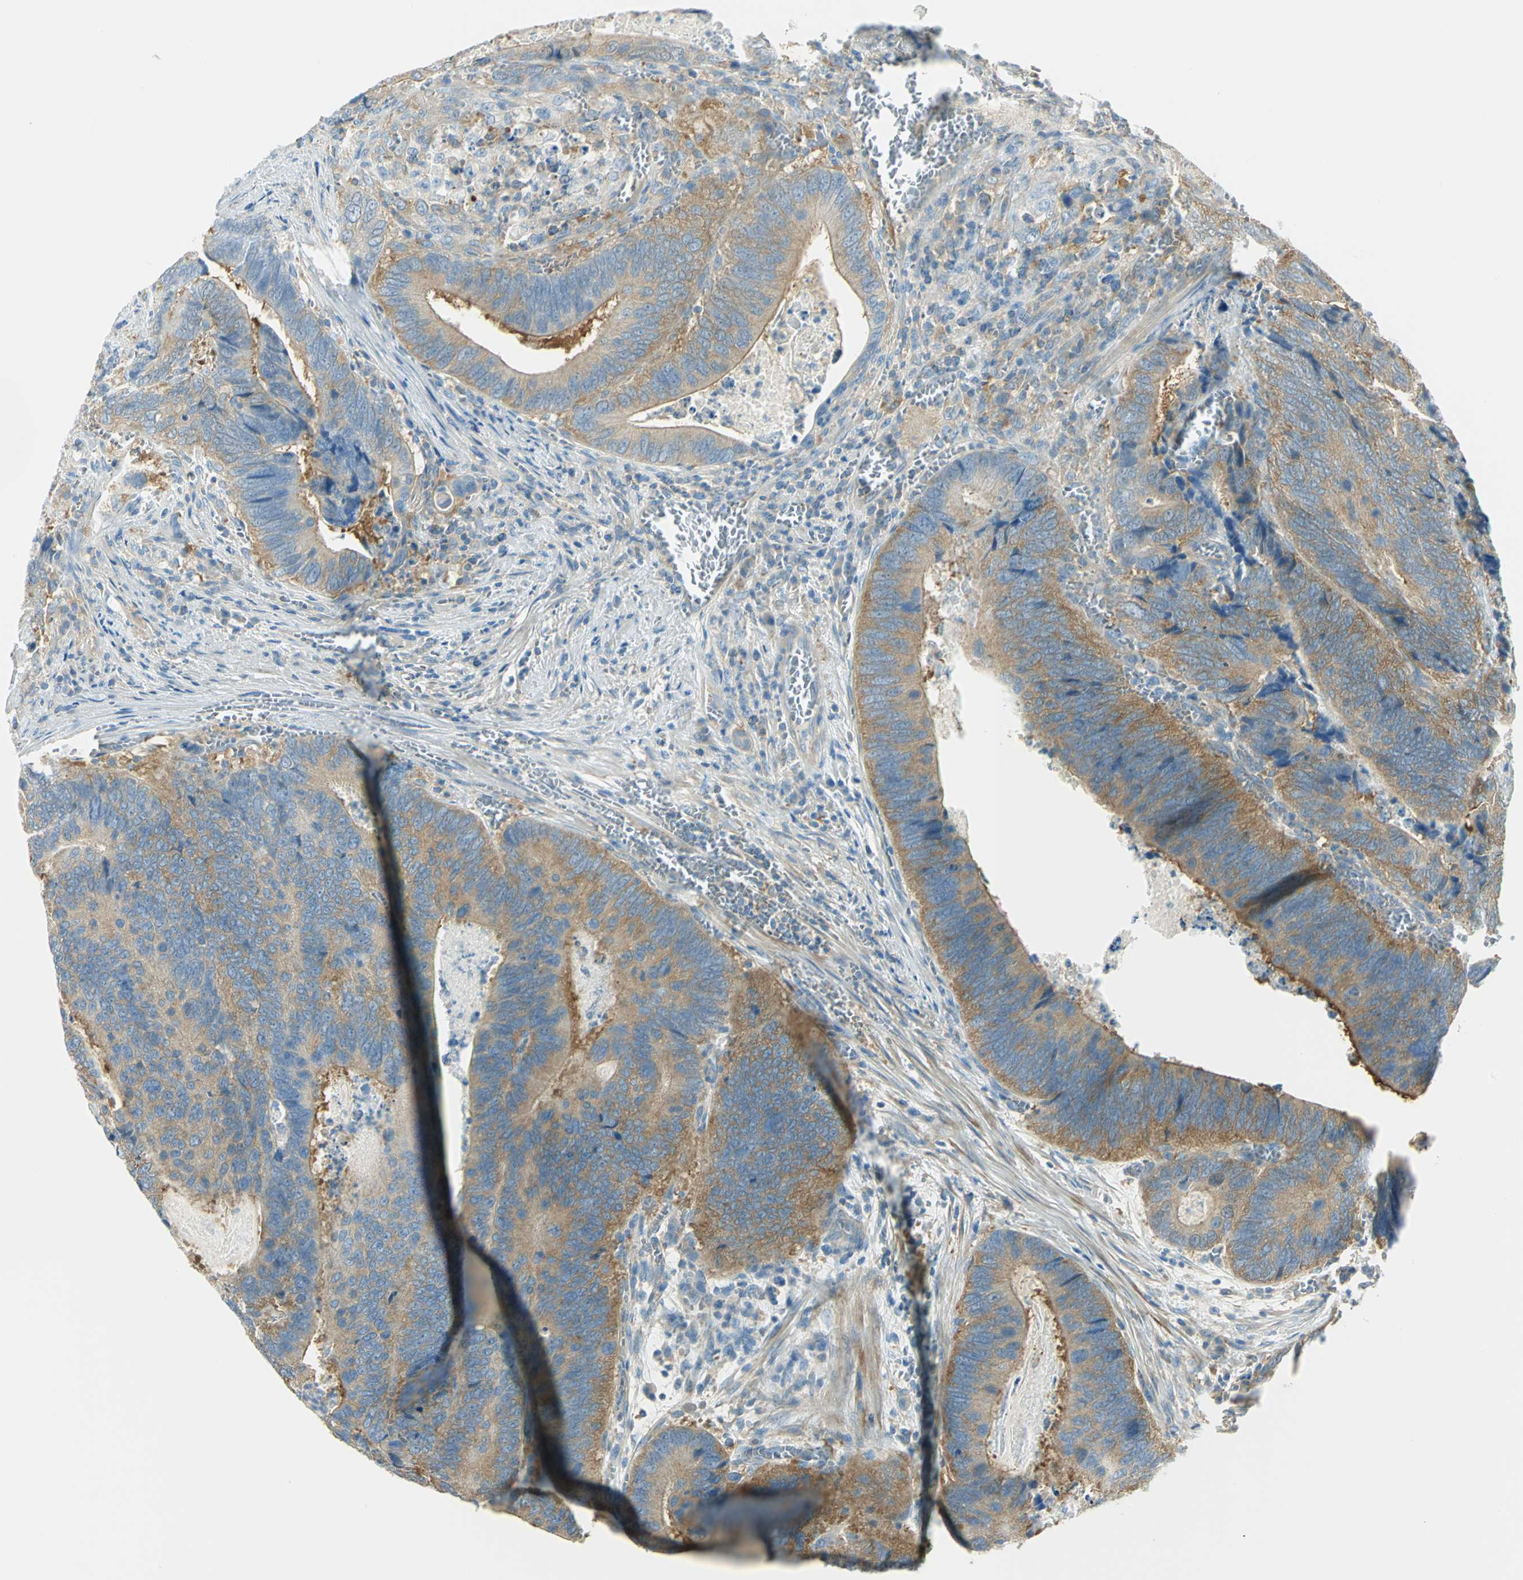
{"staining": {"intensity": "moderate", "quantity": ">75%", "location": "cytoplasmic/membranous"}, "tissue": "colorectal cancer", "cell_type": "Tumor cells", "image_type": "cancer", "snomed": [{"axis": "morphology", "description": "Adenocarcinoma, NOS"}, {"axis": "topography", "description": "Colon"}], "caption": "Human colorectal cancer stained for a protein (brown) demonstrates moderate cytoplasmic/membranous positive expression in about >75% of tumor cells.", "gene": "TSC22D2", "patient": {"sex": "male", "age": 72}}